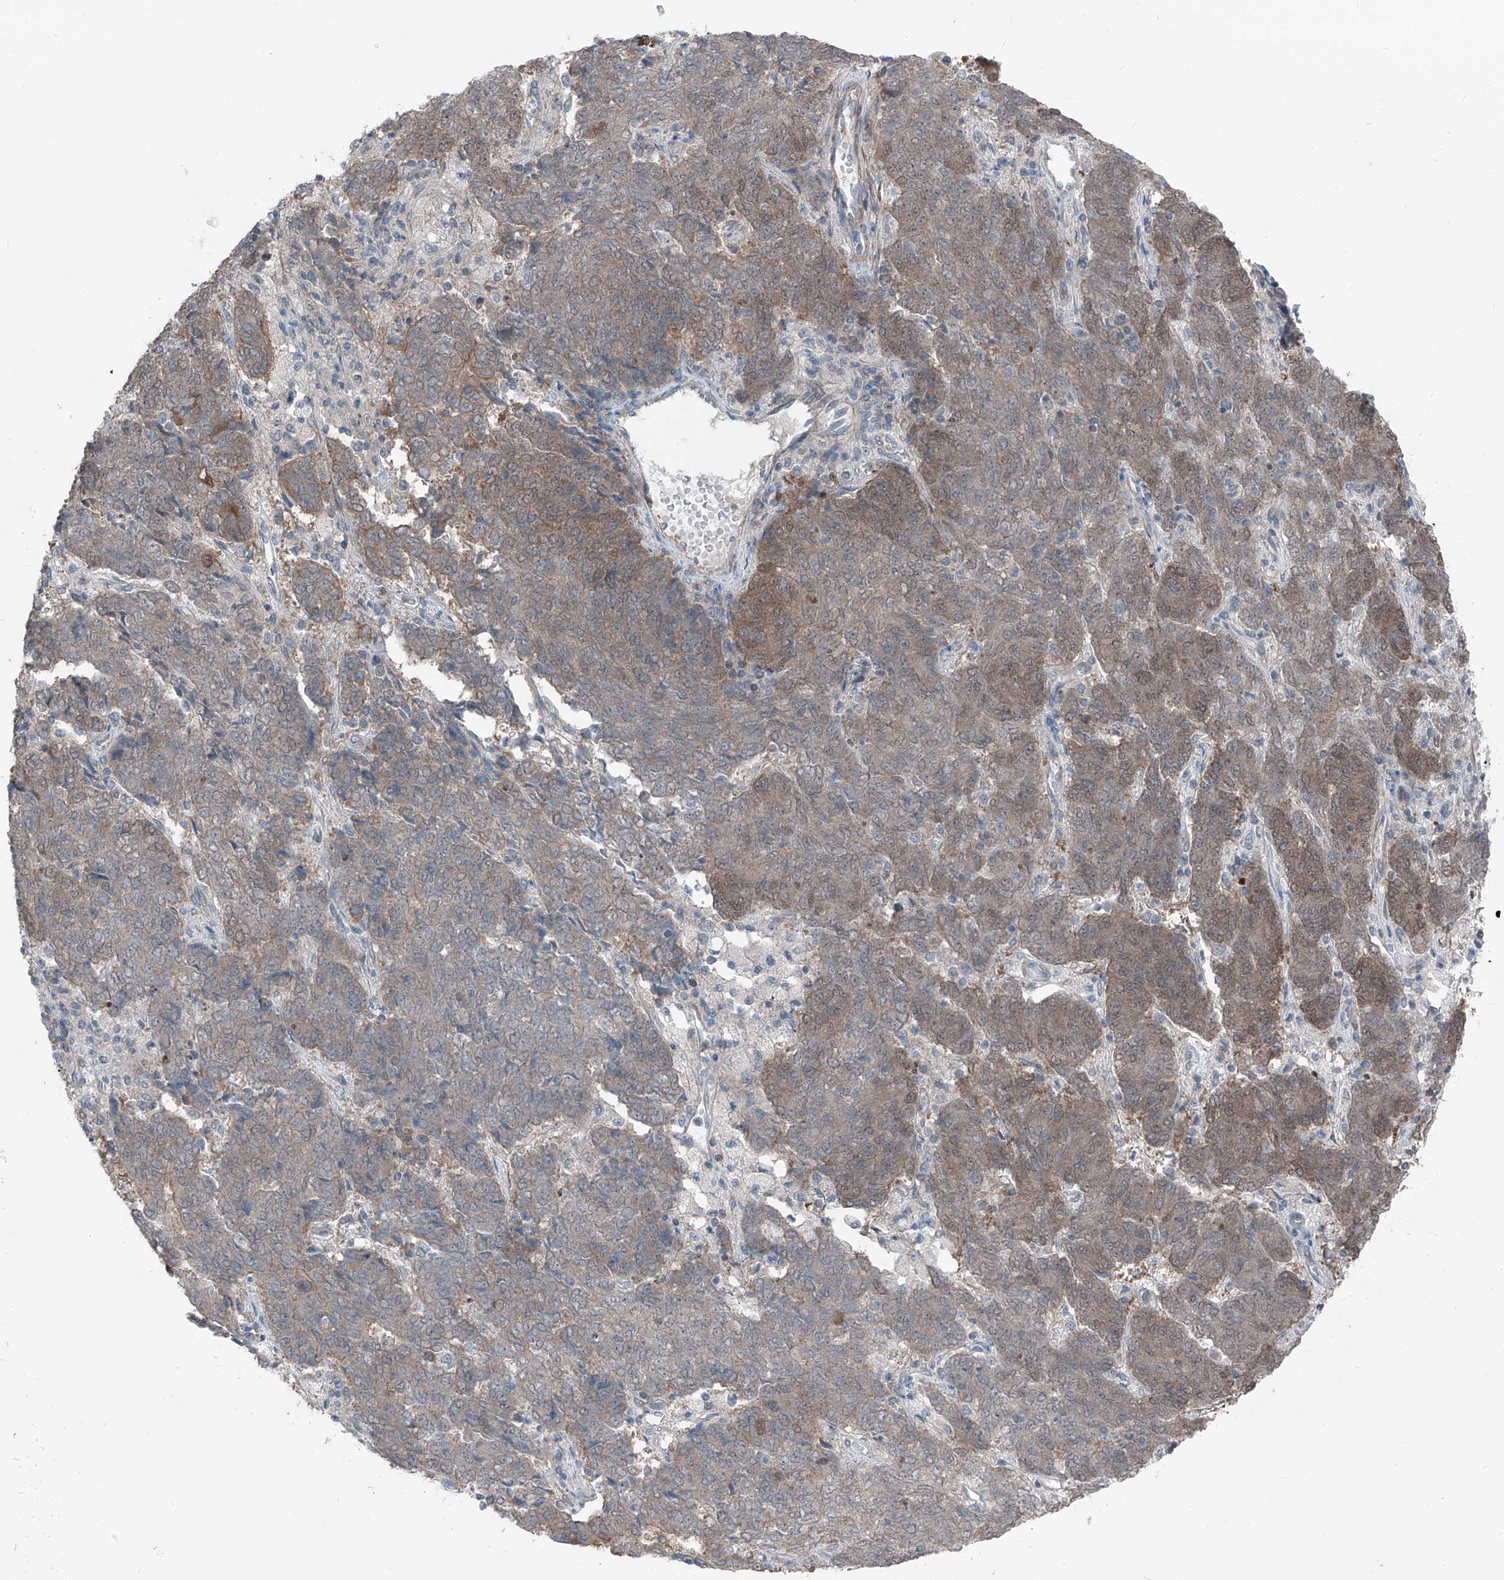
{"staining": {"intensity": "weak", "quantity": ">75%", "location": "cytoplasmic/membranous"}, "tissue": "endometrial cancer", "cell_type": "Tumor cells", "image_type": "cancer", "snomed": [{"axis": "morphology", "description": "Adenocarcinoma, NOS"}, {"axis": "topography", "description": "Endometrium"}], "caption": "Brown immunohistochemical staining in human endometrial adenocarcinoma shows weak cytoplasmic/membranous expression in about >75% of tumor cells. The staining was performed using DAB (3,3'-diaminobenzidine), with brown indicating positive protein expression. Nuclei are stained blue with hematoxylin.", "gene": "HSPB11", "patient": {"sex": "female", "age": 80}}